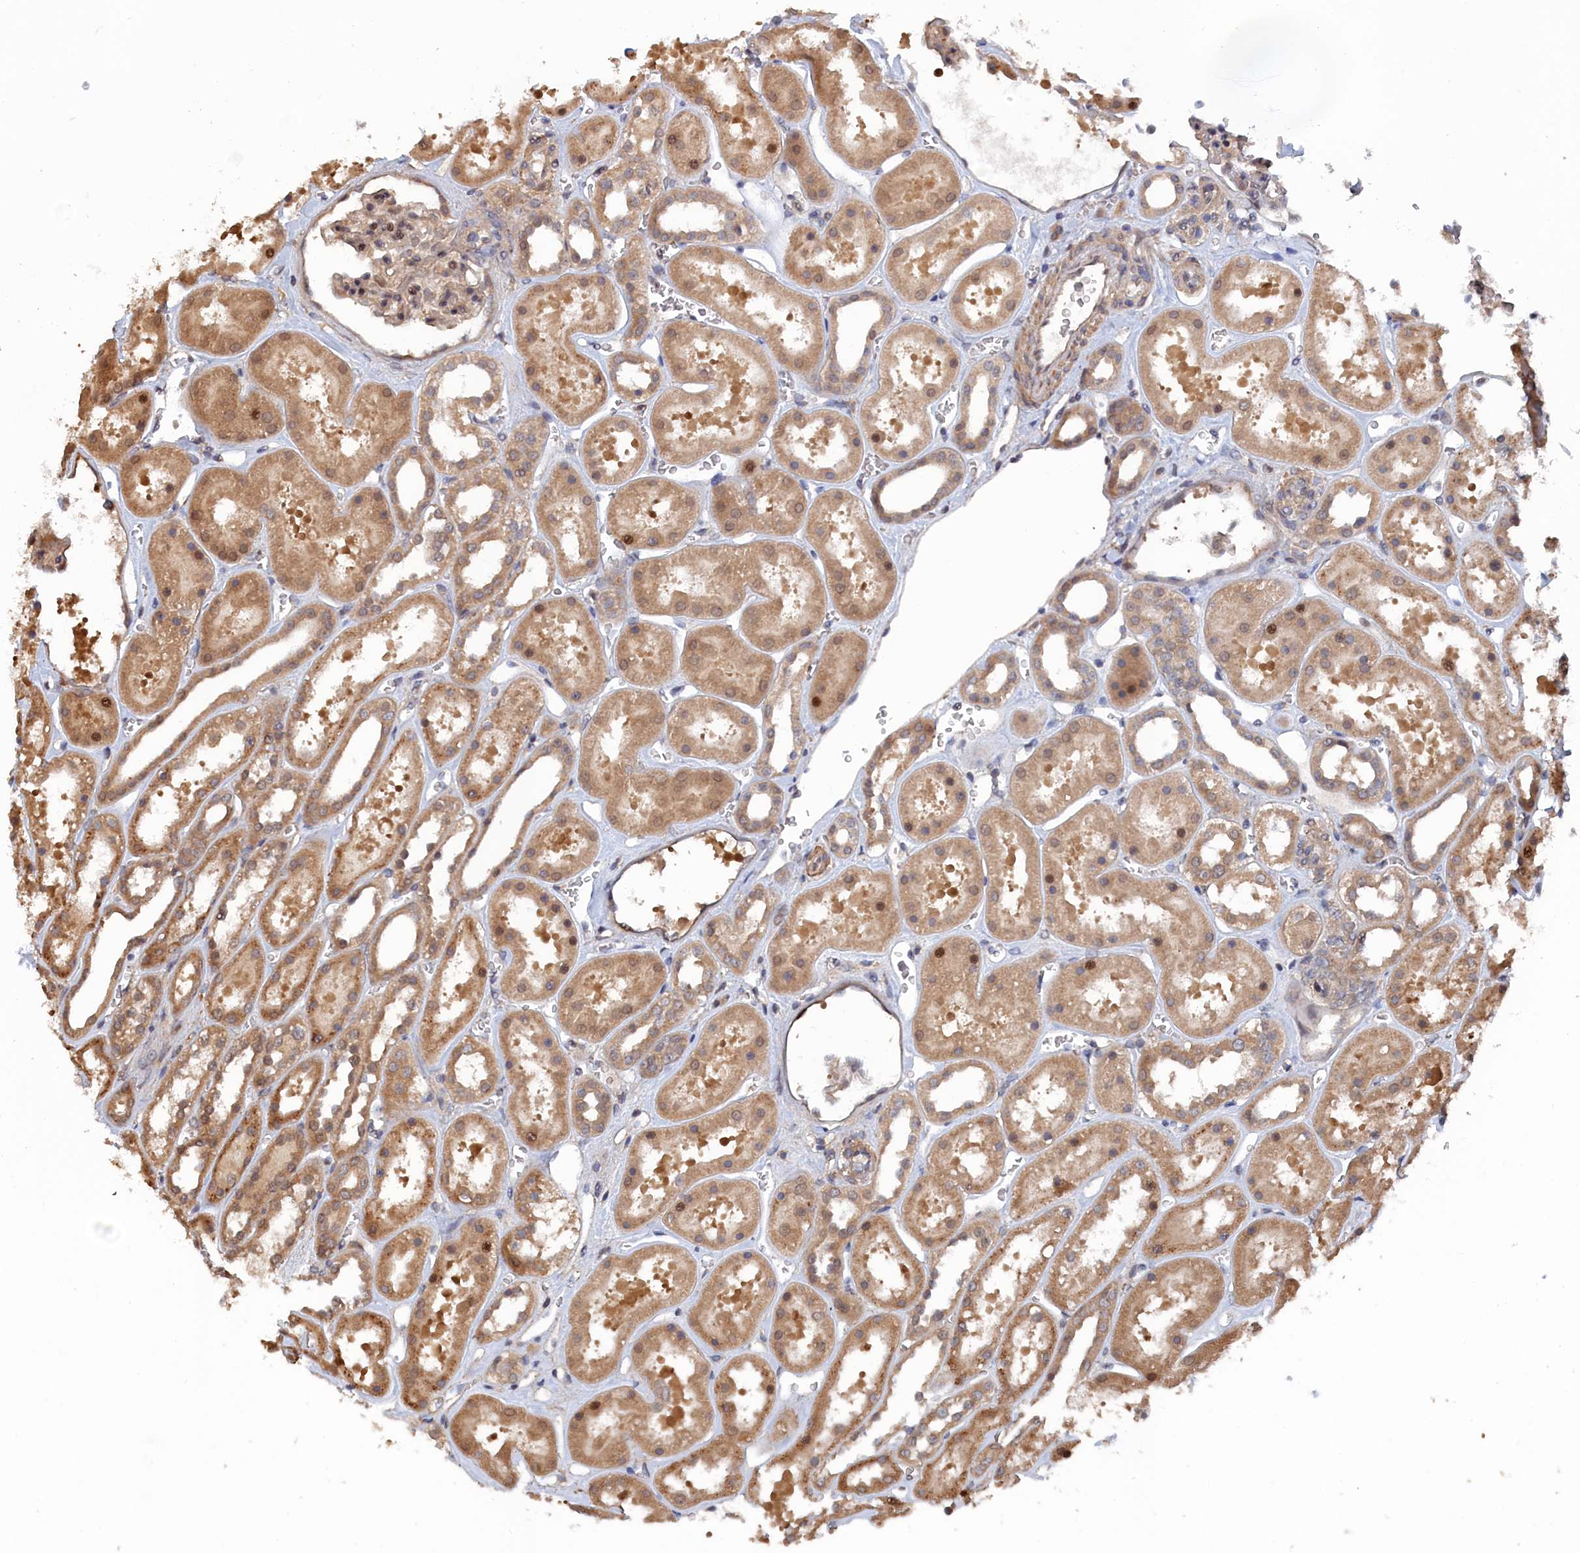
{"staining": {"intensity": "moderate", "quantity": "25%-75%", "location": "cytoplasmic/membranous,nuclear"}, "tissue": "kidney", "cell_type": "Cells in glomeruli", "image_type": "normal", "snomed": [{"axis": "morphology", "description": "Normal tissue, NOS"}, {"axis": "topography", "description": "Kidney"}], "caption": "Immunohistochemical staining of benign kidney shows medium levels of moderate cytoplasmic/membranous,nuclear positivity in approximately 25%-75% of cells in glomeruli.", "gene": "ELOVL6", "patient": {"sex": "female", "age": 41}}